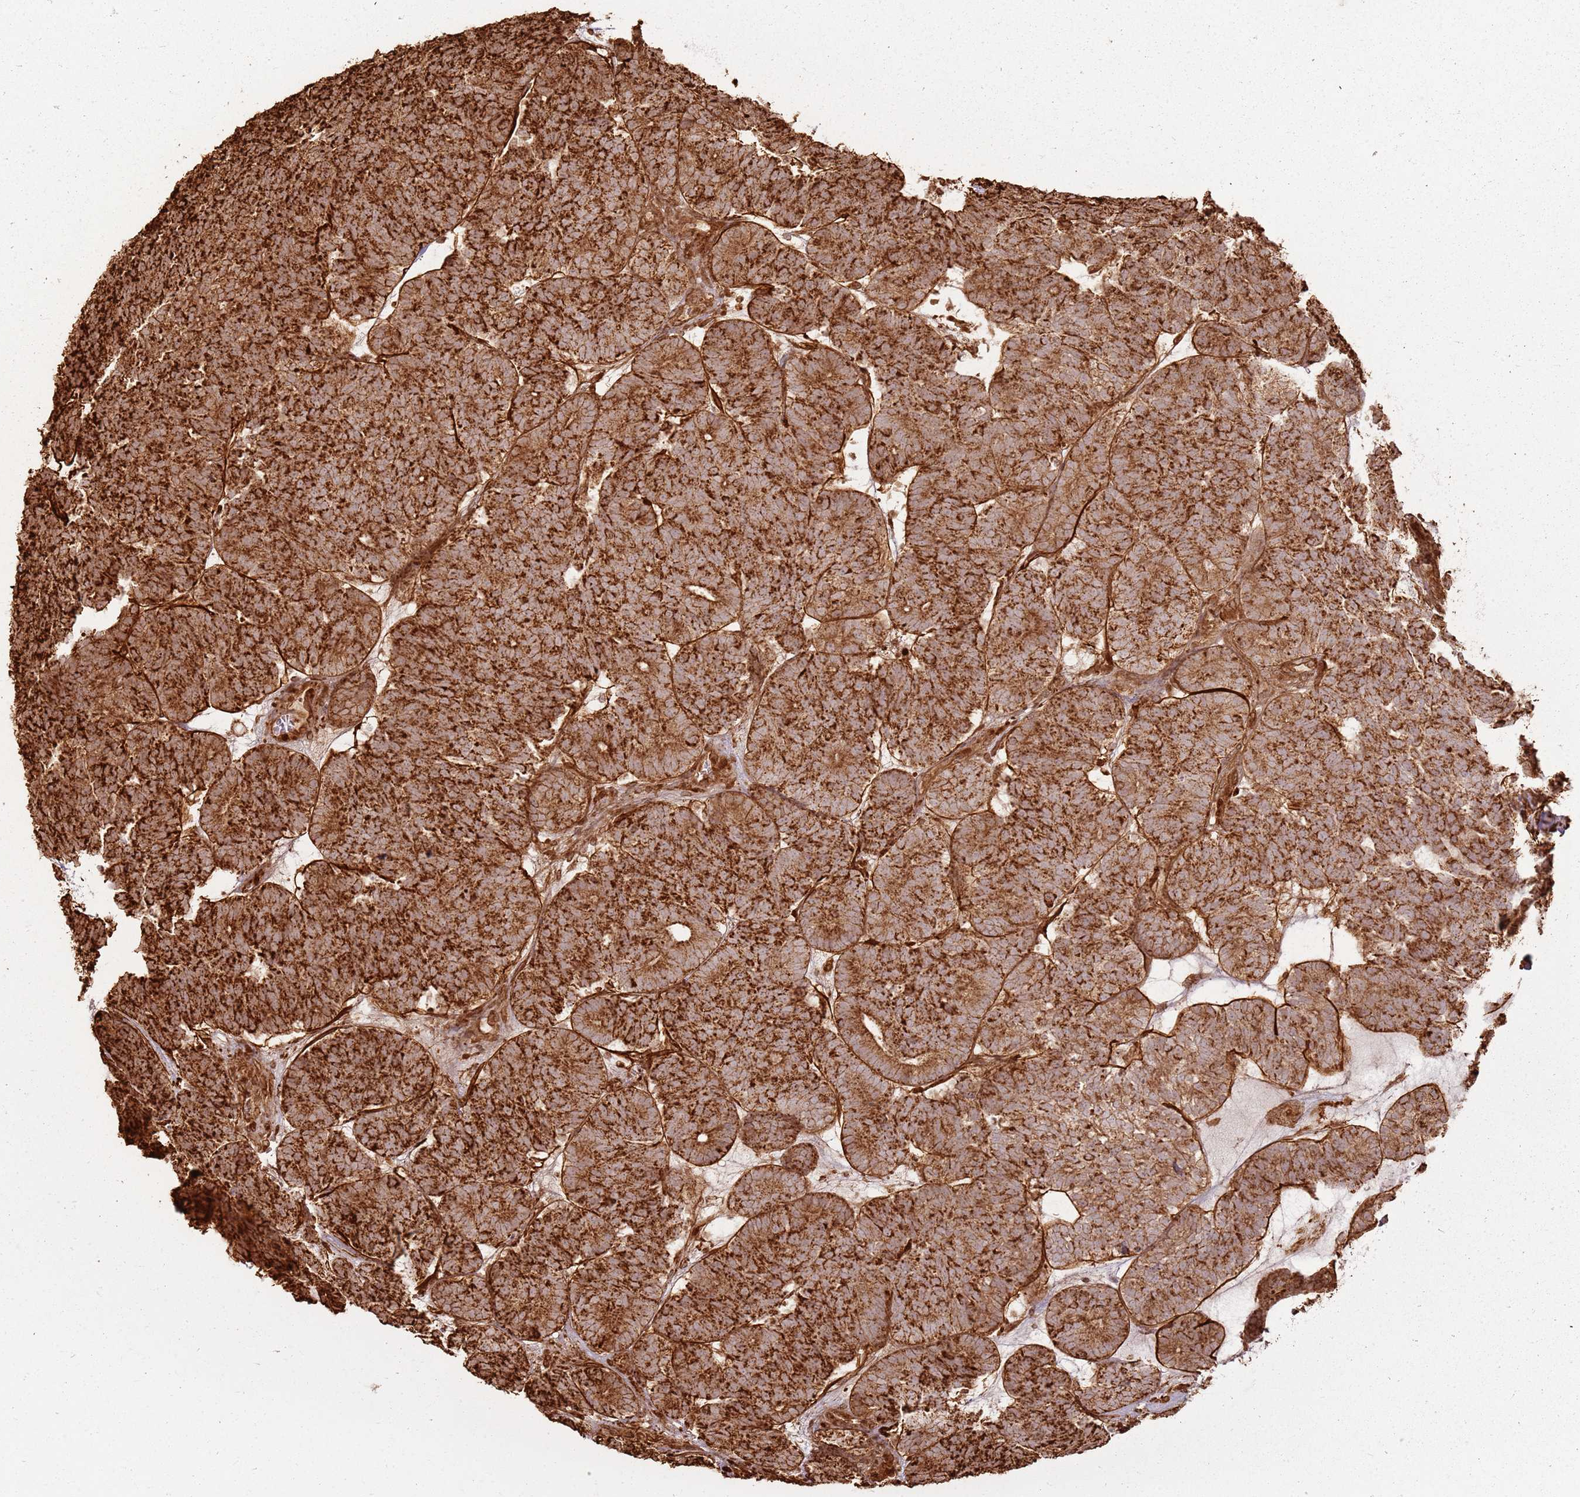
{"staining": {"intensity": "strong", "quantity": ">75%", "location": "cytoplasmic/membranous"}, "tissue": "head and neck cancer", "cell_type": "Tumor cells", "image_type": "cancer", "snomed": [{"axis": "morphology", "description": "Adenocarcinoma, NOS"}, {"axis": "topography", "description": "Head-Neck"}], "caption": "Immunohistochemical staining of head and neck cancer displays high levels of strong cytoplasmic/membranous protein expression in approximately >75% of tumor cells.", "gene": "DDX59", "patient": {"sex": "female", "age": 81}}